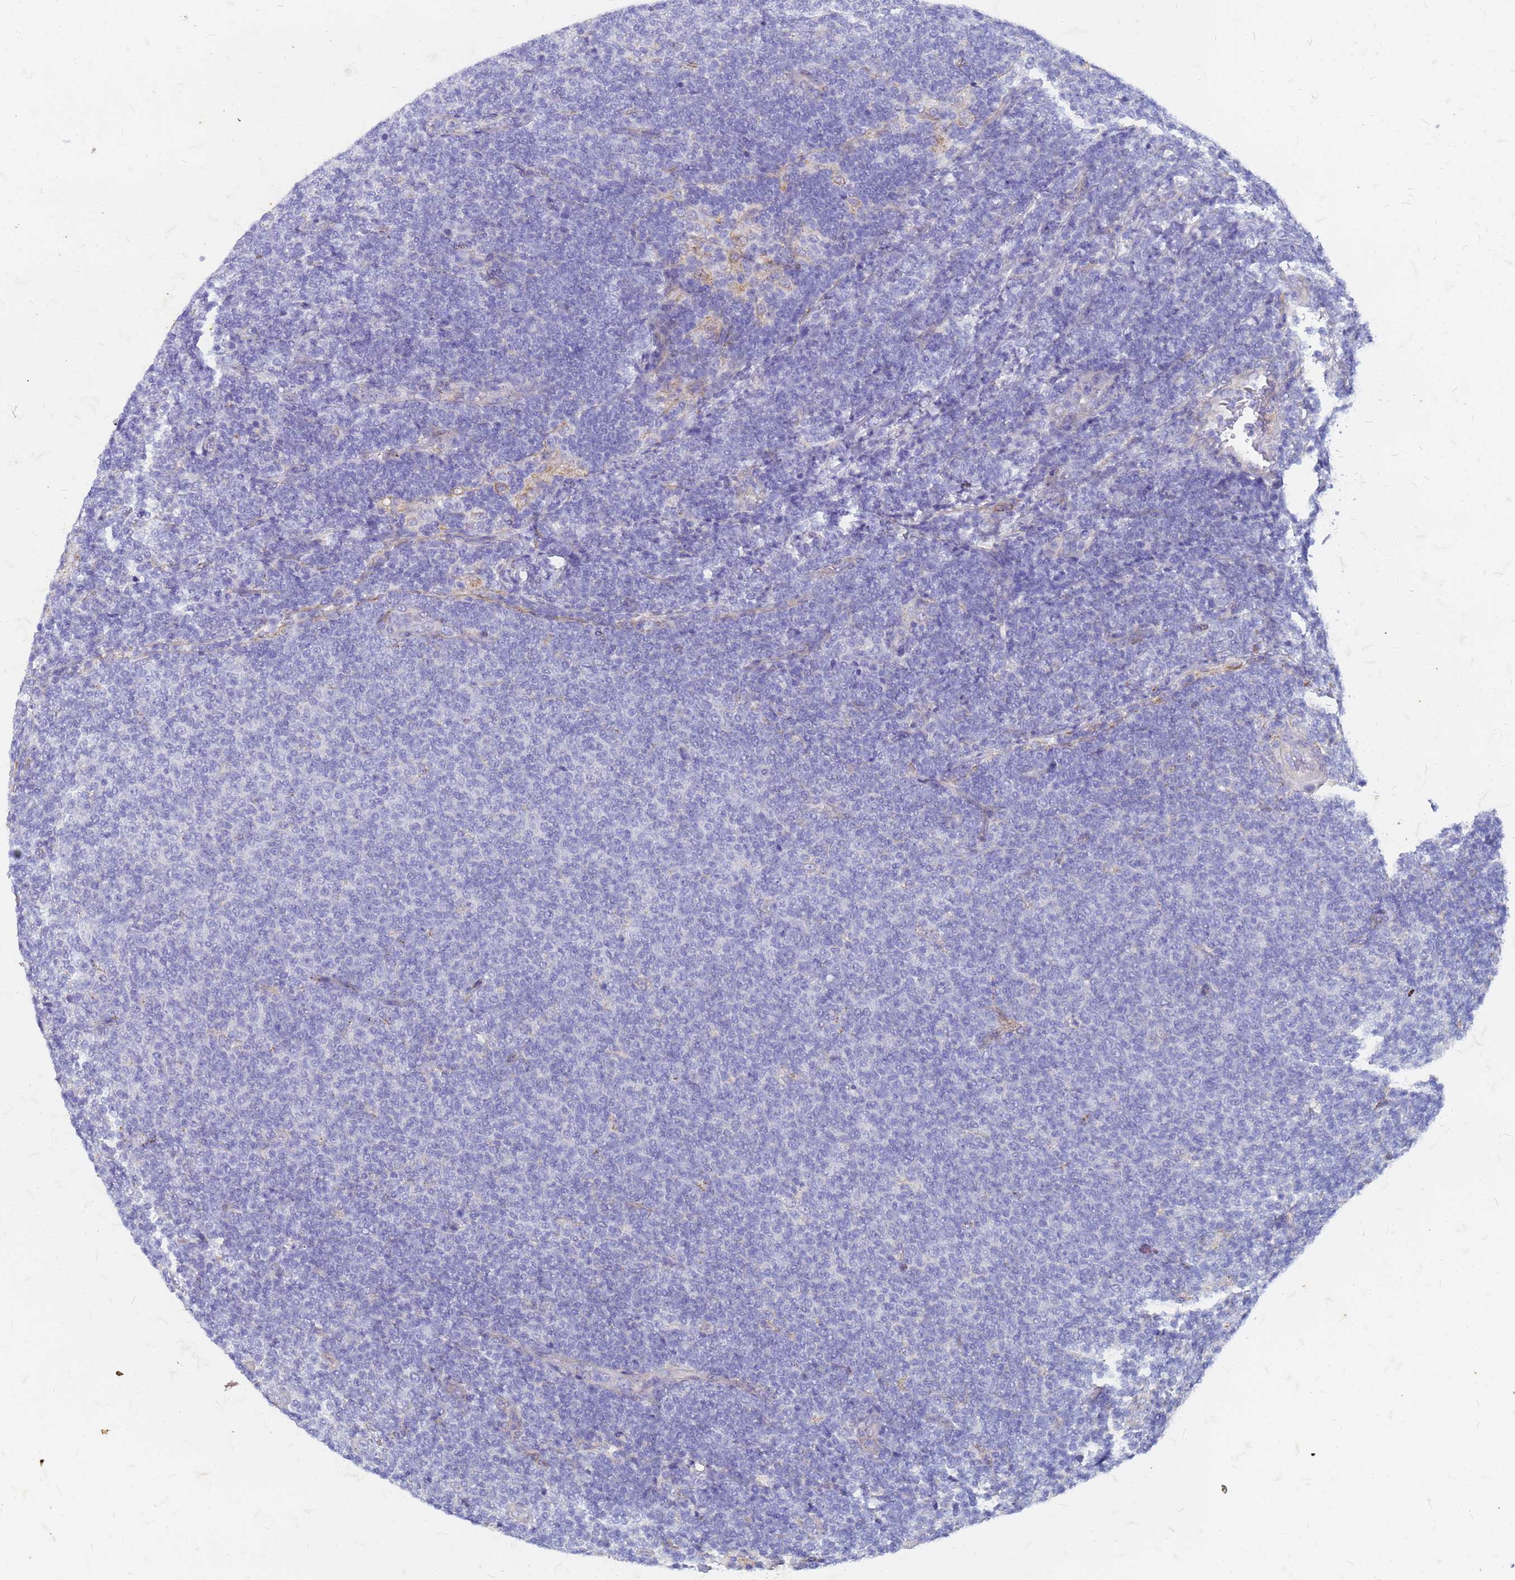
{"staining": {"intensity": "negative", "quantity": "none", "location": "none"}, "tissue": "lymphoma", "cell_type": "Tumor cells", "image_type": "cancer", "snomed": [{"axis": "morphology", "description": "Malignant lymphoma, non-Hodgkin's type, Low grade"}, {"axis": "topography", "description": "Lymph node"}], "caption": "This is an IHC micrograph of malignant lymphoma, non-Hodgkin's type (low-grade). There is no expression in tumor cells.", "gene": "TRIM64B", "patient": {"sex": "male", "age": 66}}